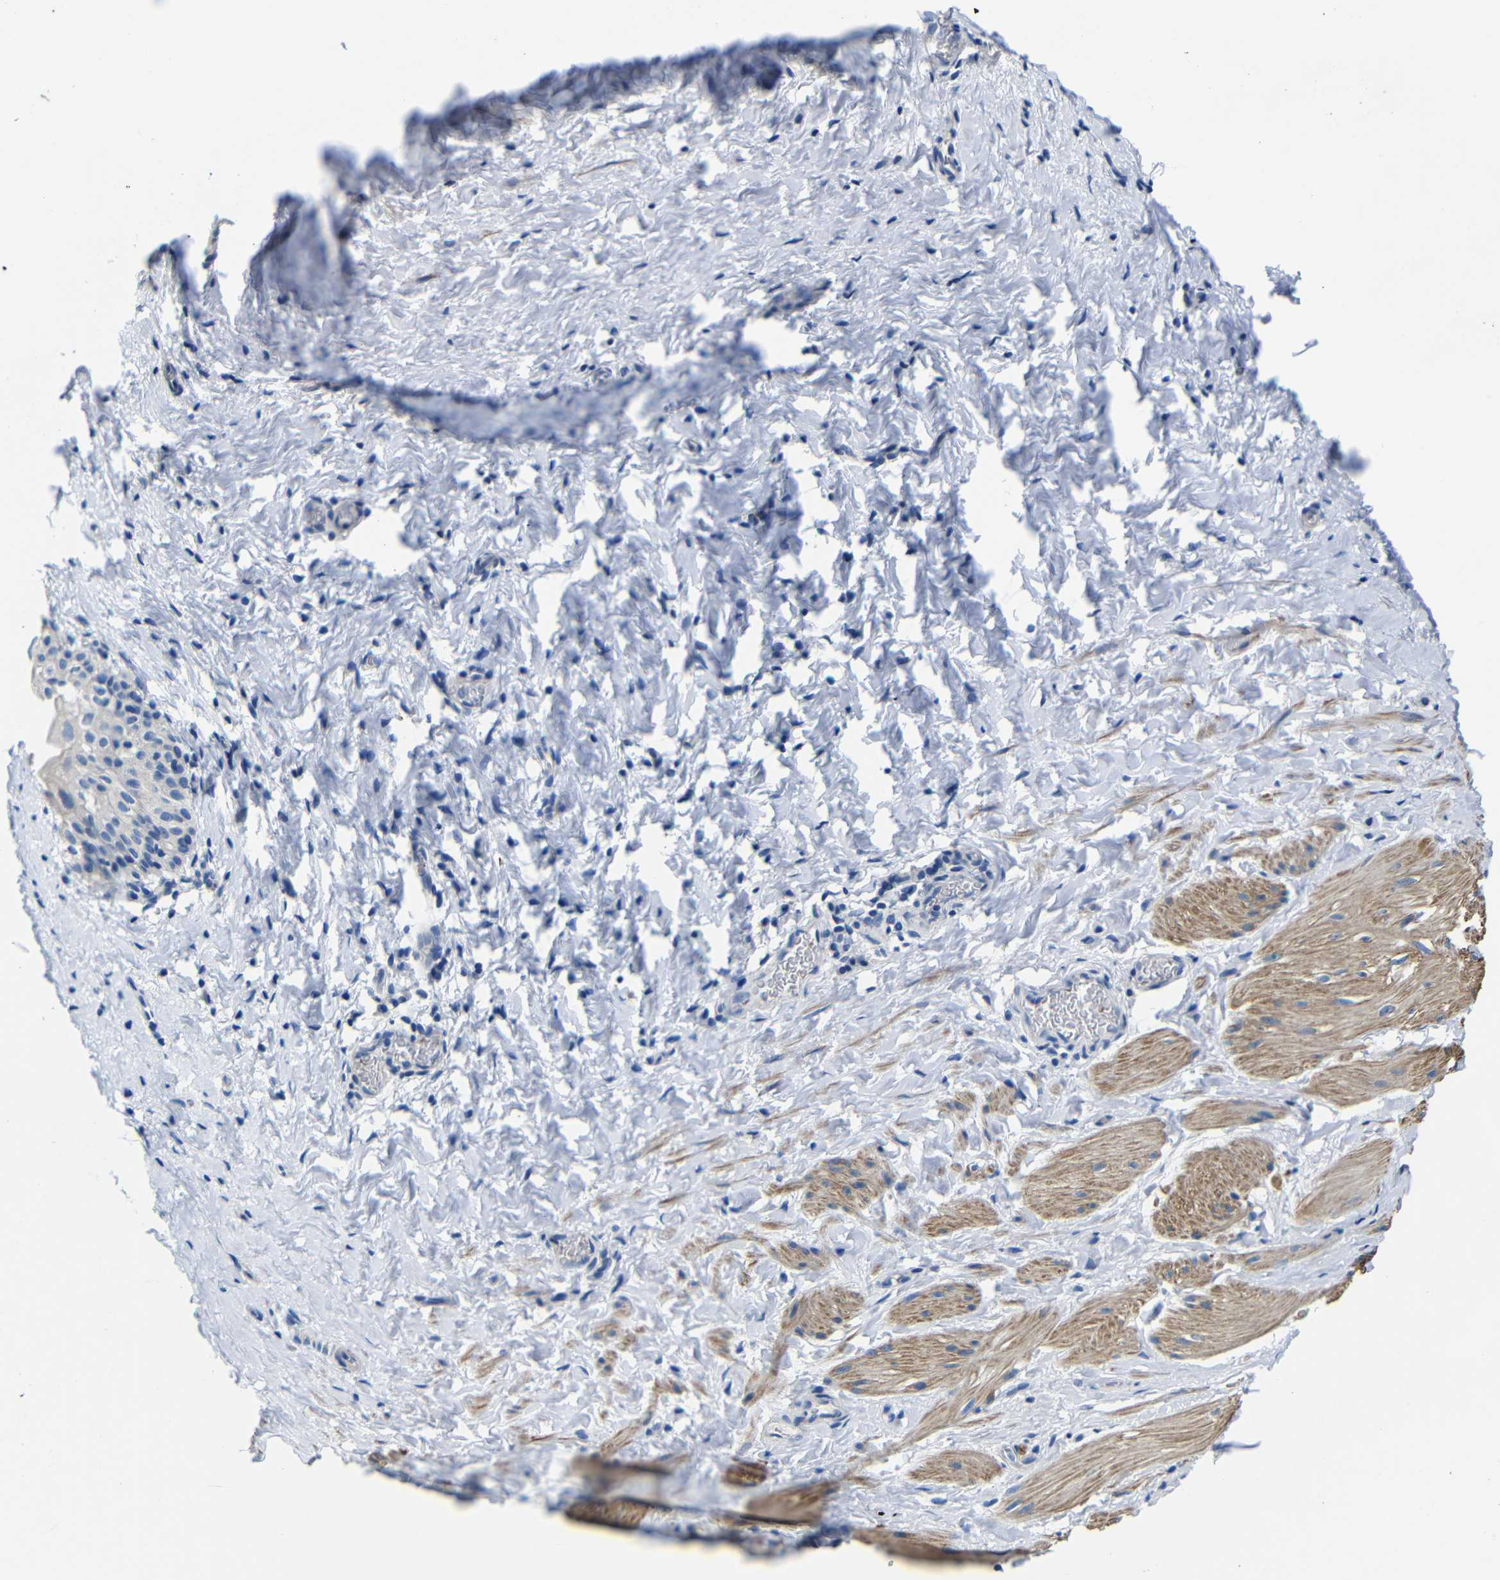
{"staining": {"intensity": "moderate", "quantity": "25%-75%", "location": "cytoplasmic/membranous"}, "tissue": "smooth muscle", "cell_type": "Smooth muscle cells", "image_type": "normal", "snomed": [{"axis": "morphology", "description": "Normal tissue, NOS"}, {"axis": "topography", "description": "Smooth muscle"}], "caption": "This is a photomicrograph of immunohistochemistry staining of normal smooth muscle, which shows moderate expression in the cytoplasmic/membranous of smooth muscle cells.", "gene": "TNFAIP1", "patient": {"sex": "male", "age": 16}}